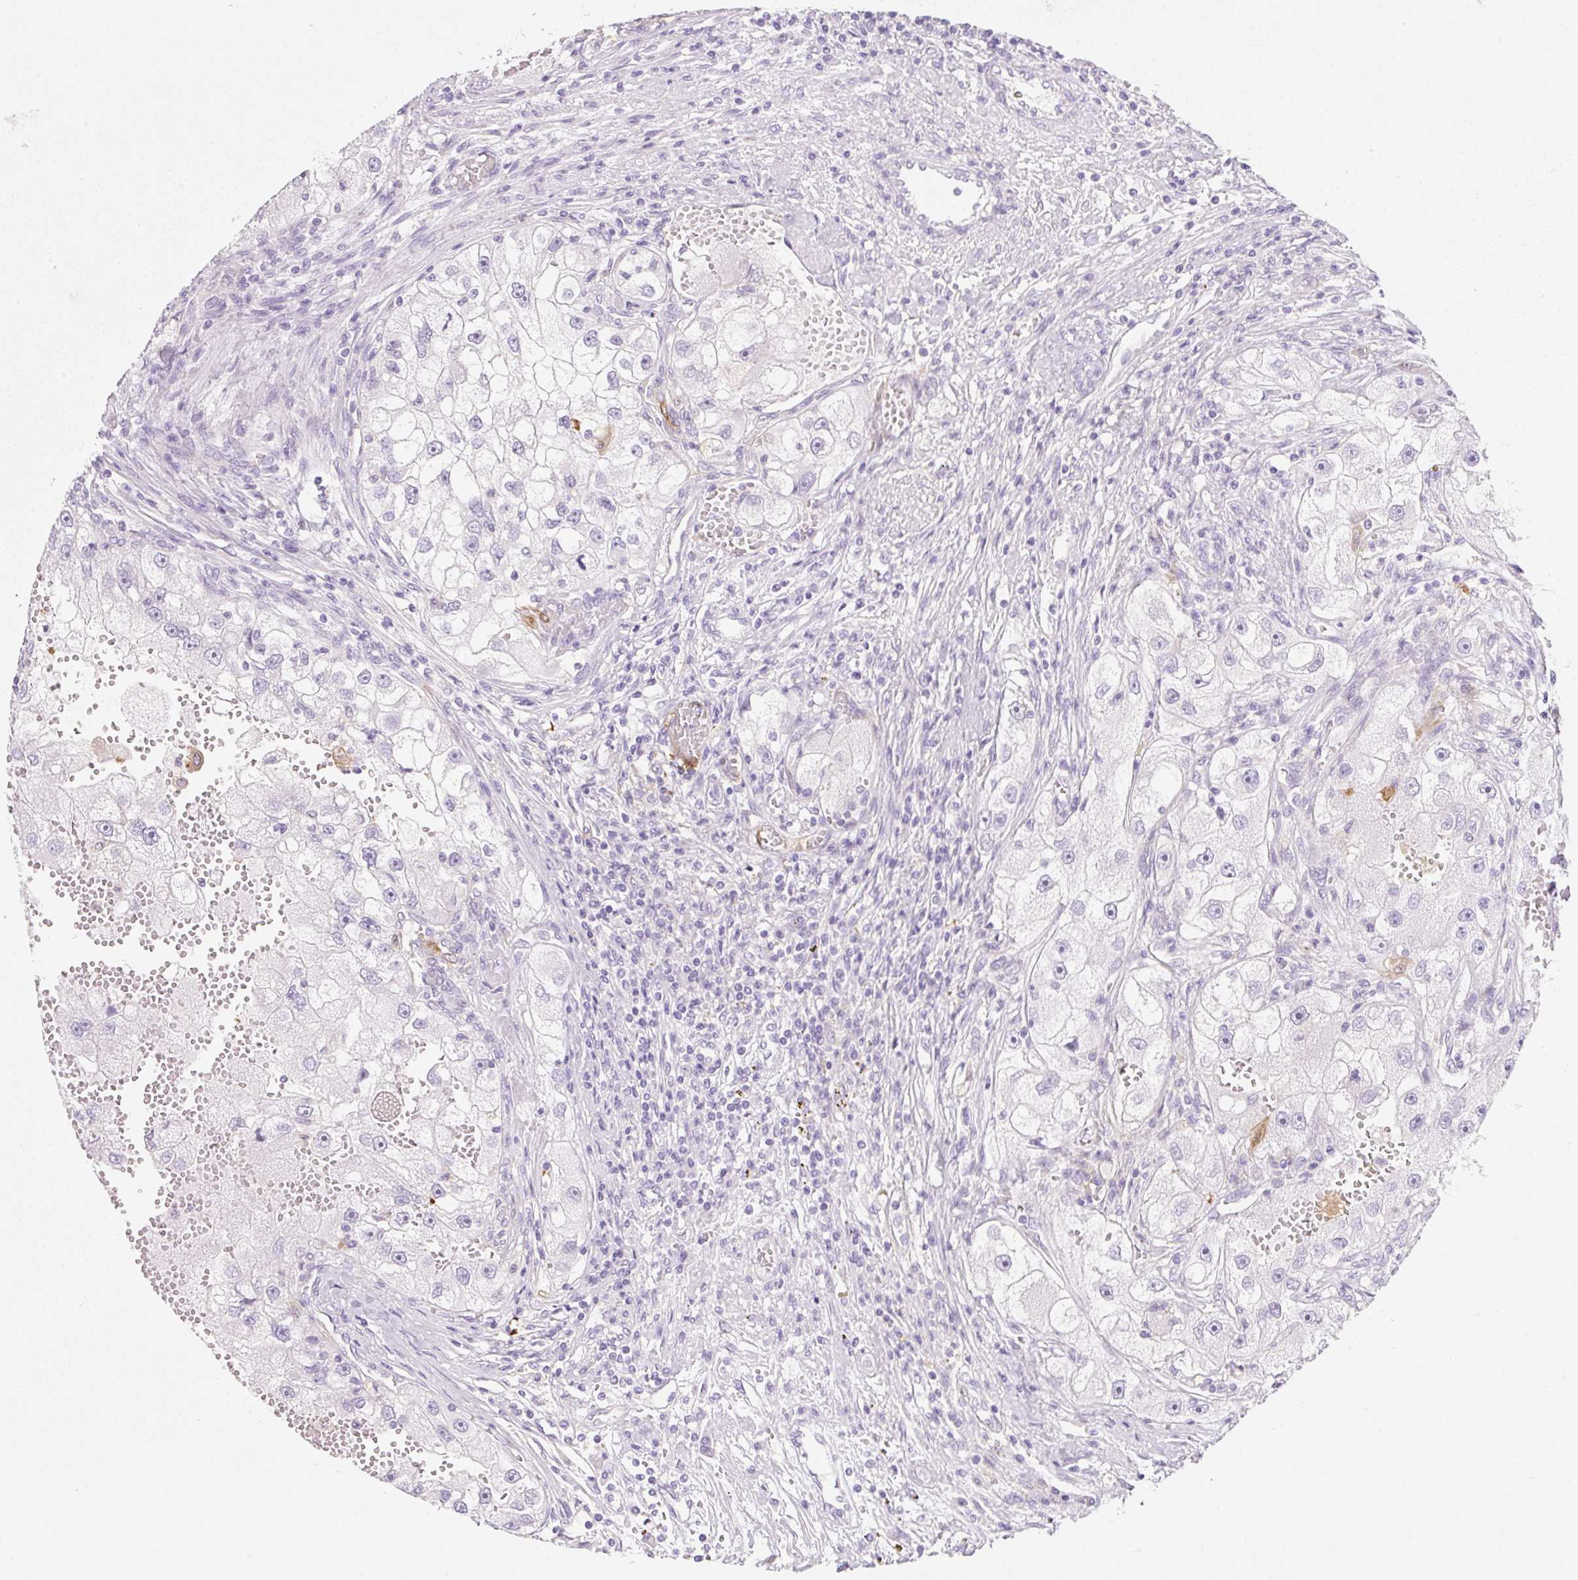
{"staining": {"intensity": "negative", "quantity": "none", "location": "none"}, "tissue": "renal cancer", "cell_type": "Tumor cells", "image_type": "cancer", "snomed": [{"axis": "morphology", "description": "Adenocarcinoma, NOS"}, {"axis": "topography", "description": "Kidney"}], "caption": "DAB immunohistochemical staining of human renal adenocarcinoma shows no significant expression in tumor cells. (DAB immunohistochemistry (IHC) with hematoxylin counter stain).", "gene": "FABP5", "patient": {"sex": "male", "age": 63}}